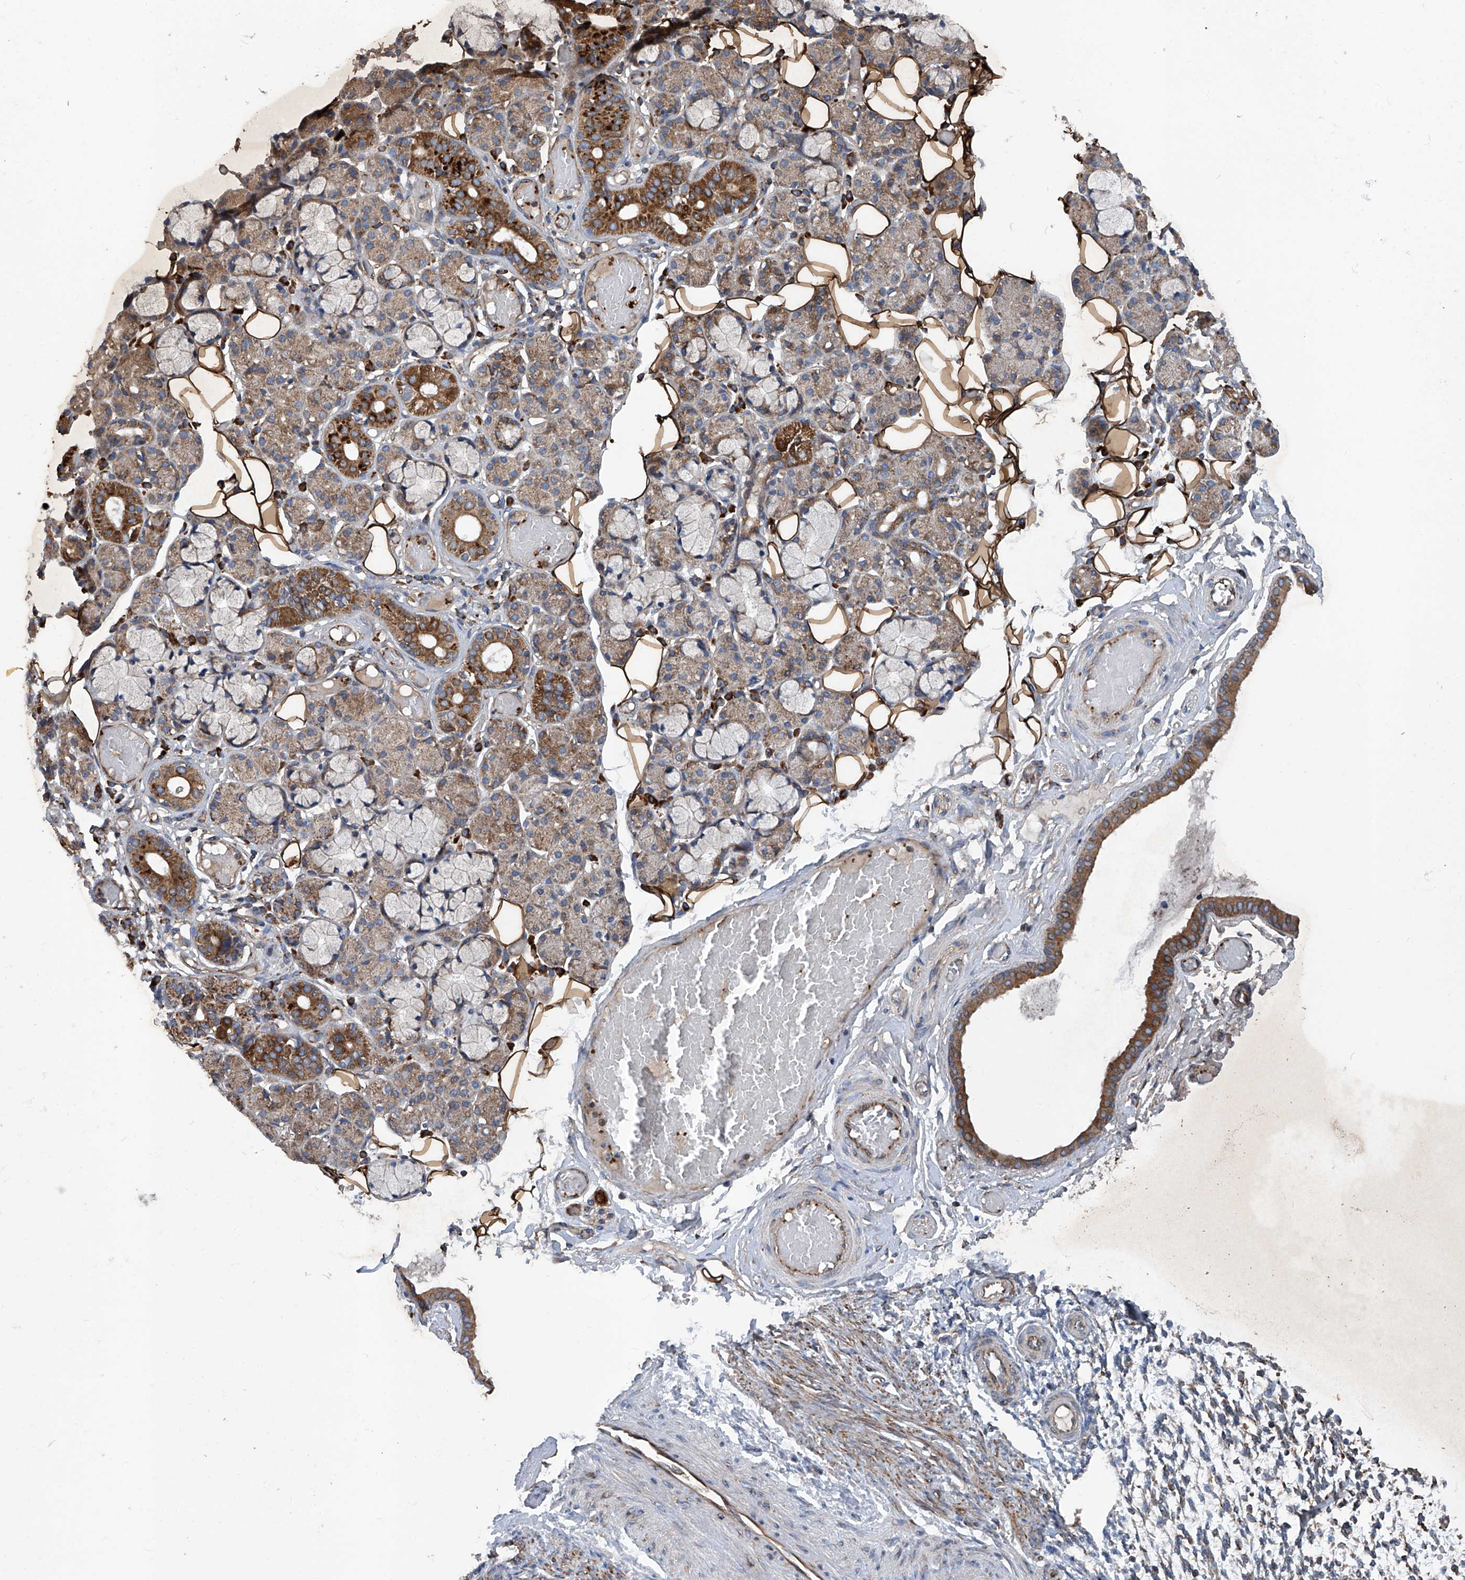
{"staining": {"intensity": "strong", "quantity": "<25%", "location": "cytoplasmic/membranous"}, "tissue": "salivary gland", "cell_type": "Glandular cells", "image_type": "normal", "snomed": [{"axis": "morphology", "description": "Normal tissue, NOS"}, {"axis": "topography", "description": "Salivary gland"}], "caption": "Glandular cells show medium levels of strong cytoplasmic/membranous expression in about <25% of cells in normal human salivary gland.", "gene": "ASCC3", "patient": {"sex": "male", "age": 63}}